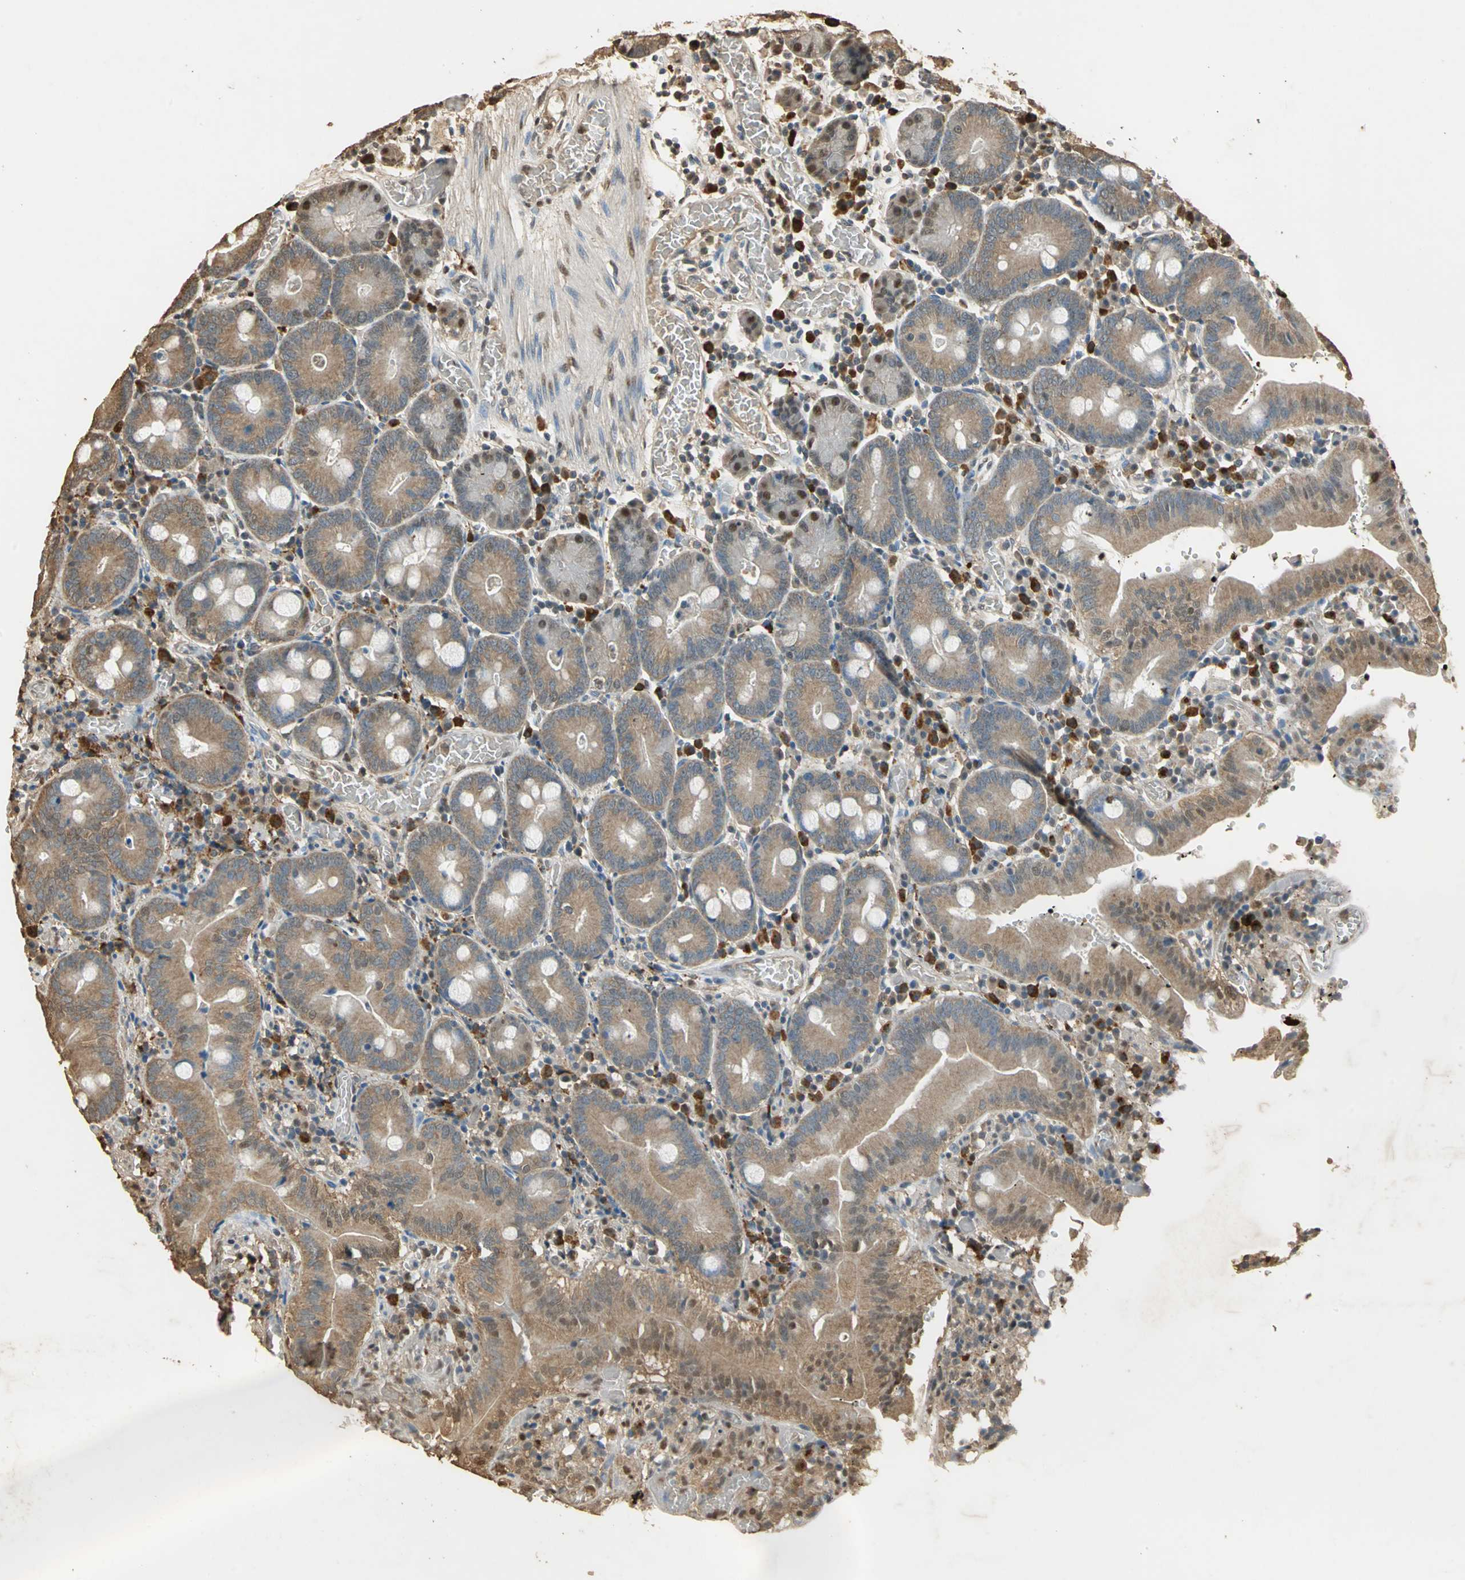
{"staining": {"intensity": "moderate", "quantity": ">75%", "location": "cytoplasmic/membranous"}, "tissue": "small intestine", "cell_type": "Glandular cells", "image_type": "normal", "snomed": [{"axis": "morphology", "description": "Normal tissue, NOS"}, {"axis": "topography", "description": "Small intestine"}], "caption": "Immunohistochemistry (DAB) staining of unremarkable small intestine reveals moderate cytoplasmic/membranous protein expression in about >75% of glandular cells. (Stains: DAB (3,3'-diaminobenzidine) in brown, nuclei in blue, Microscopy: brightfield microscopy at high magnification).", "gene": "GAPDH", "patient": {"sex": "male", "age": 71}}